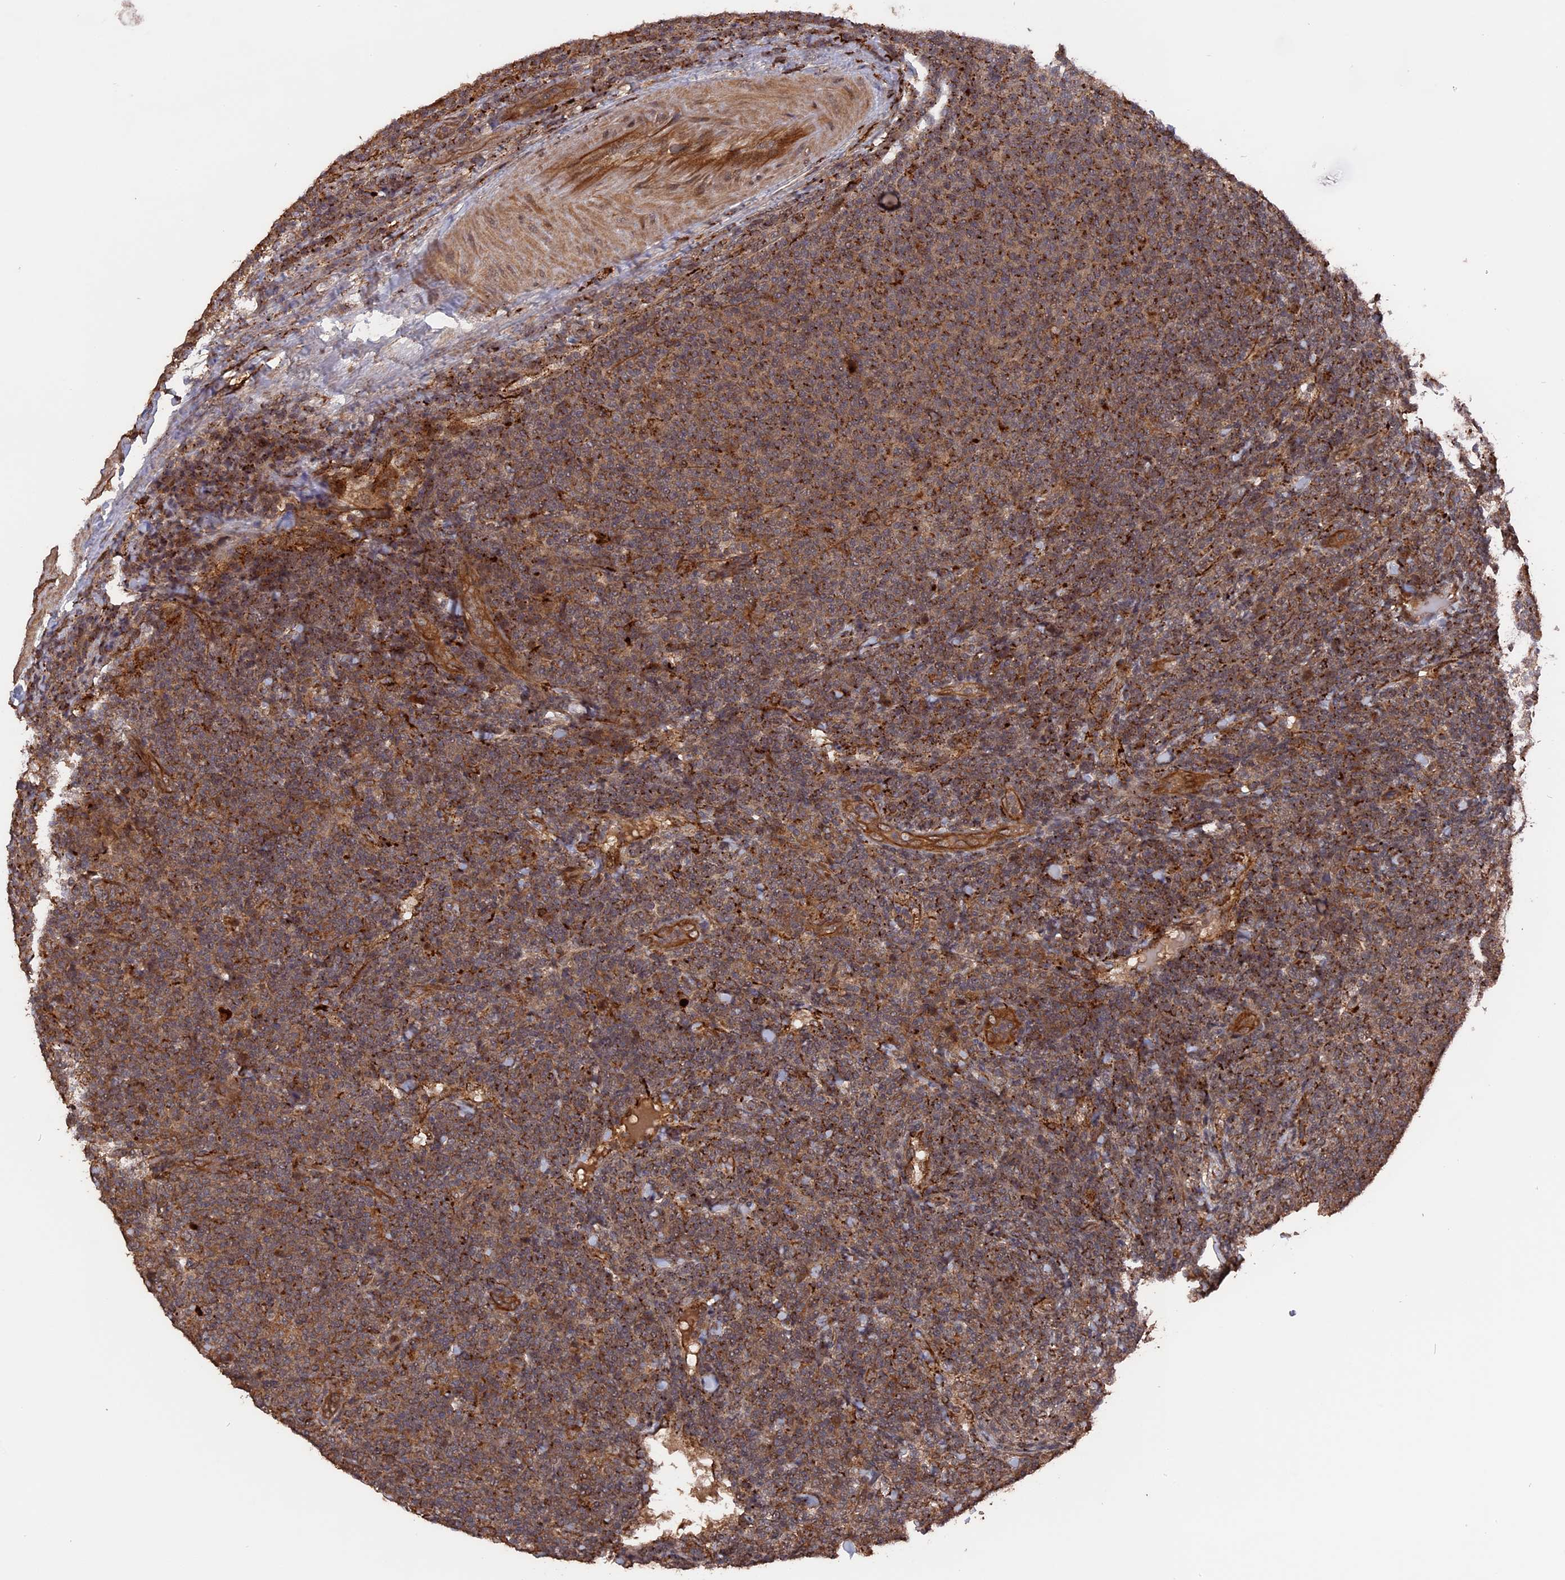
{"staining": {"intensity": "moderate", "quantity": ">75%", "location": "cytoplasmic/membranous"}, "tissue": "lymphoma", "cell_type": "Tumor cells", "image_type": "cancer", "snomed": [{"axis": "morphology", "description": "Malignant lymphoma, non-Hodgkin's type, Low grade"}, {"axis": "topography", "description": "Lymph node"}], "caption": "This micrograph exhibits immunohistochemistry staining of human lymphoma, with medium moderate cytoplasmic/membranous staining in about >75% of tumor cells.", "gene": "TELO2", "patient": {"sex": "male", "age": 66}}